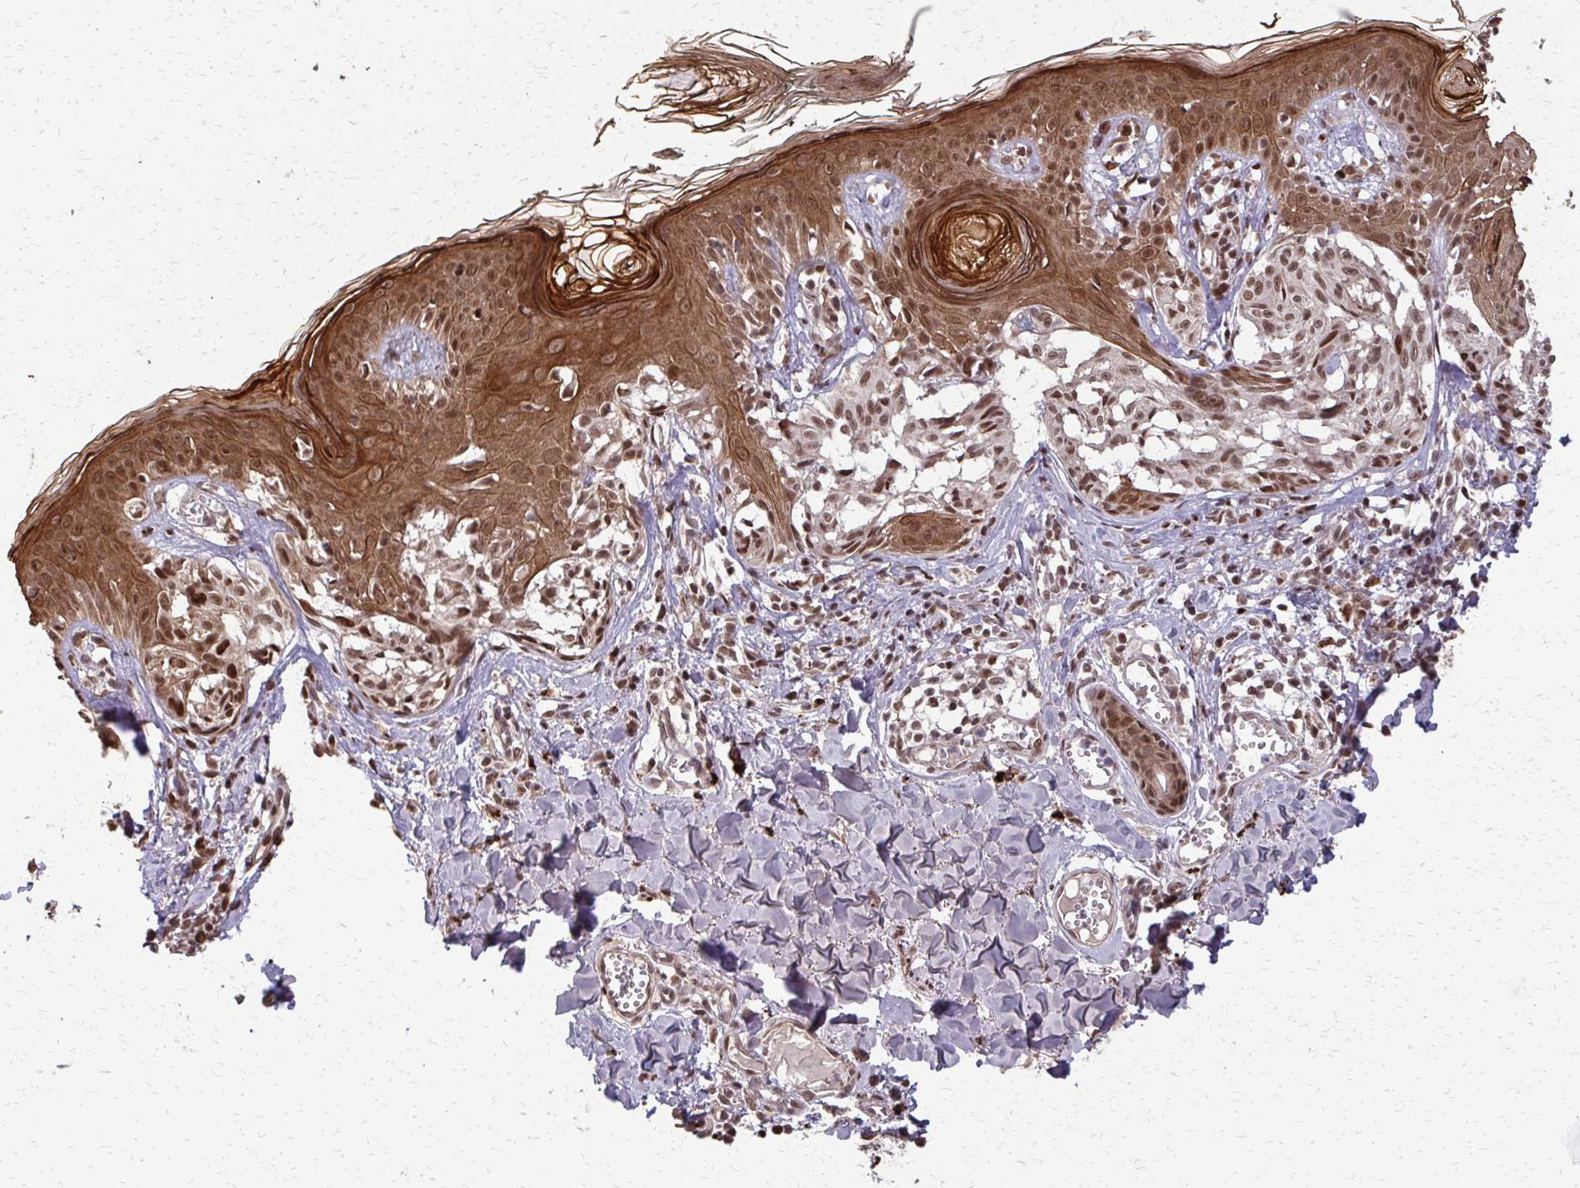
{"staining": {"intensity": "moderate", "quantity": ">75%", "location": "nuclear"}, "tissue": "melanoma", "cell_type": "Tumor cells", "image_type": "cancer", "snomed": [{"axis": "morphology", "description": "Malignant melanoma, NOS"}, {"axis": "topography", "description": "Skin"}], "caption": "Tumor cells show medium levels of moderate nuclear staining in approximately >75% of cells in melanoma. (IHC, brightfield microscopy, high magnification).", "gene": "SS18", "patient": {"sex": "female", "age": 43}}